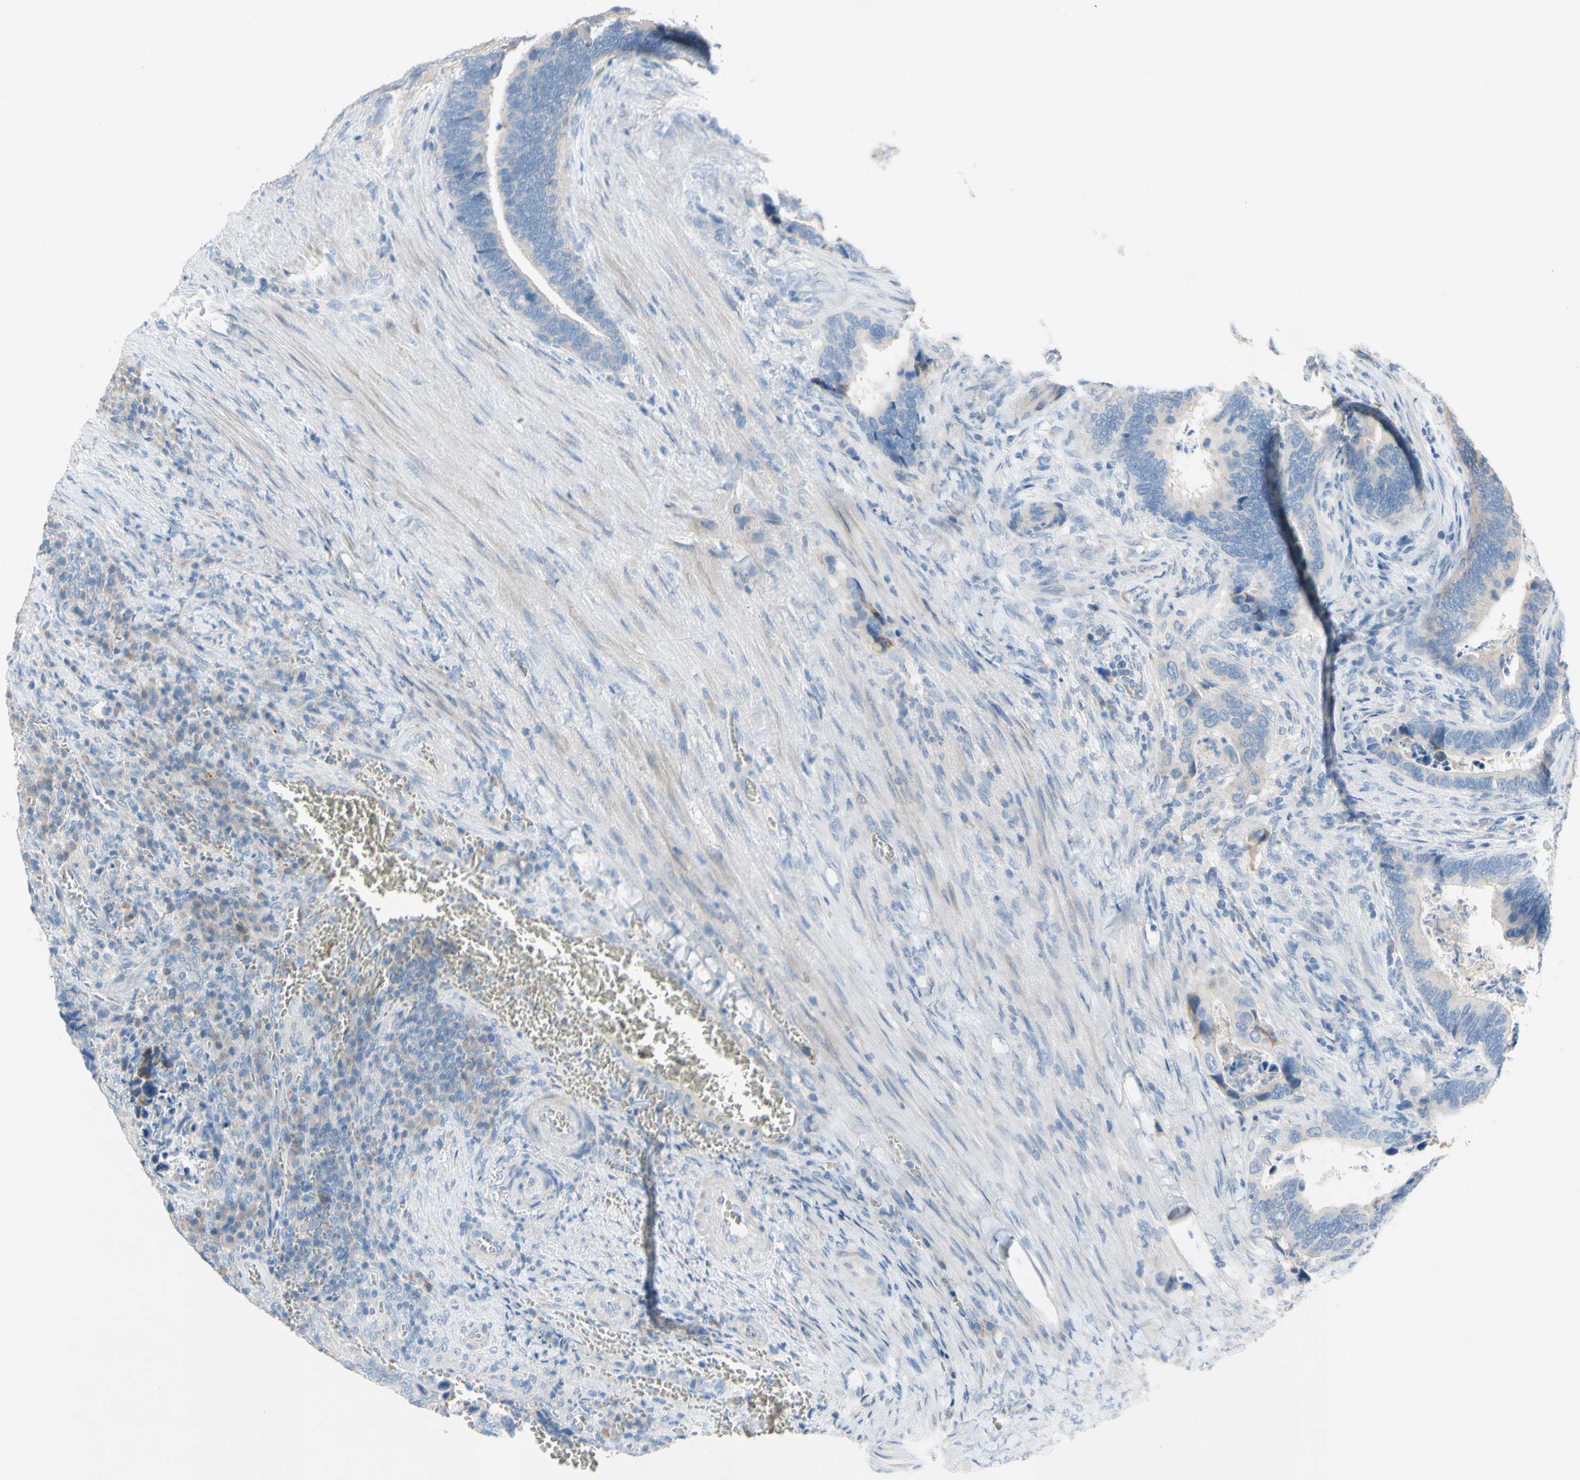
{"staining": {"intensity": "negative", "quantity": "none", "location": "none"}, "tissue": "colorectal cancer", "cell_type": "Tumor cells", "image_type": "cancer", "snomed": [{"axis": "morphology", "description": "Adenocarcinoma, NOS"}, {"axis": "topography", "description": "Colon"}], "caption": "DAB immunohistochemical staining of human colorectal cancer (adenocarcinoma) exhibits no significant staining in tumor cells.", "gene": "ACADL", "patient": {"sex": "male", "age": 72}}